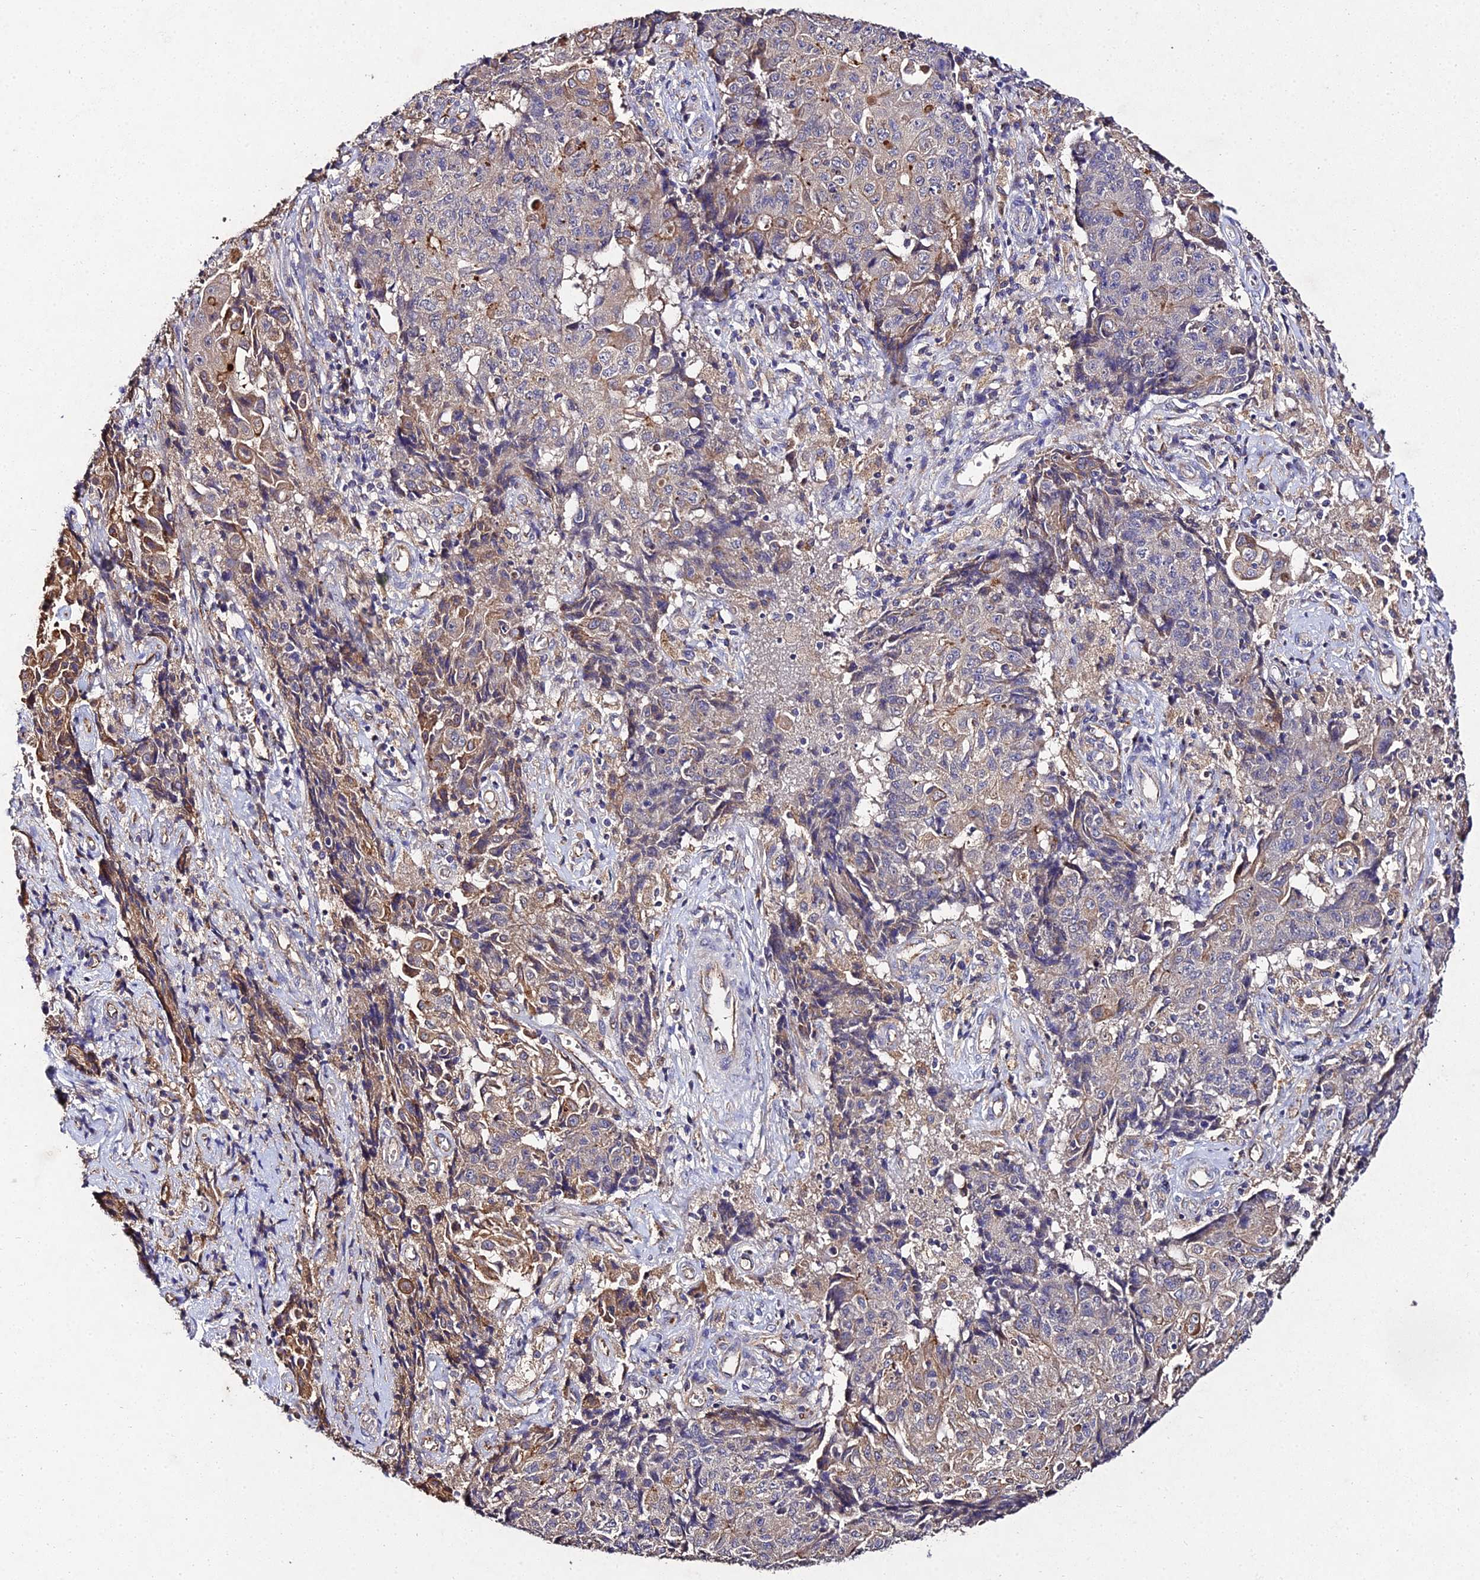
{"staining": {"intensity": "moderate", "quantity": "<25%", "location": "cytoplasmic/membranous"}, "tissue": "ovarian cancer", "cell_type": "Tumor cells", "image_type": "cancer", "snomed": [{"axis": "morphology", "description": "Carcinoma, endometroid"}, {"axis": "topography", "description": "Ovary"}], "caption": "High-power microscopy captured an immunohistochemistry image of ovarian endometroid carcinoma, revealing moderate cytoplasmic/membranous staining in about <25% of tumor cells. (DAB = brown stain, brightfield microscopy at high magnification).", "gene": "AP3M2", "patient": {"sex": "female", "age": 42}}